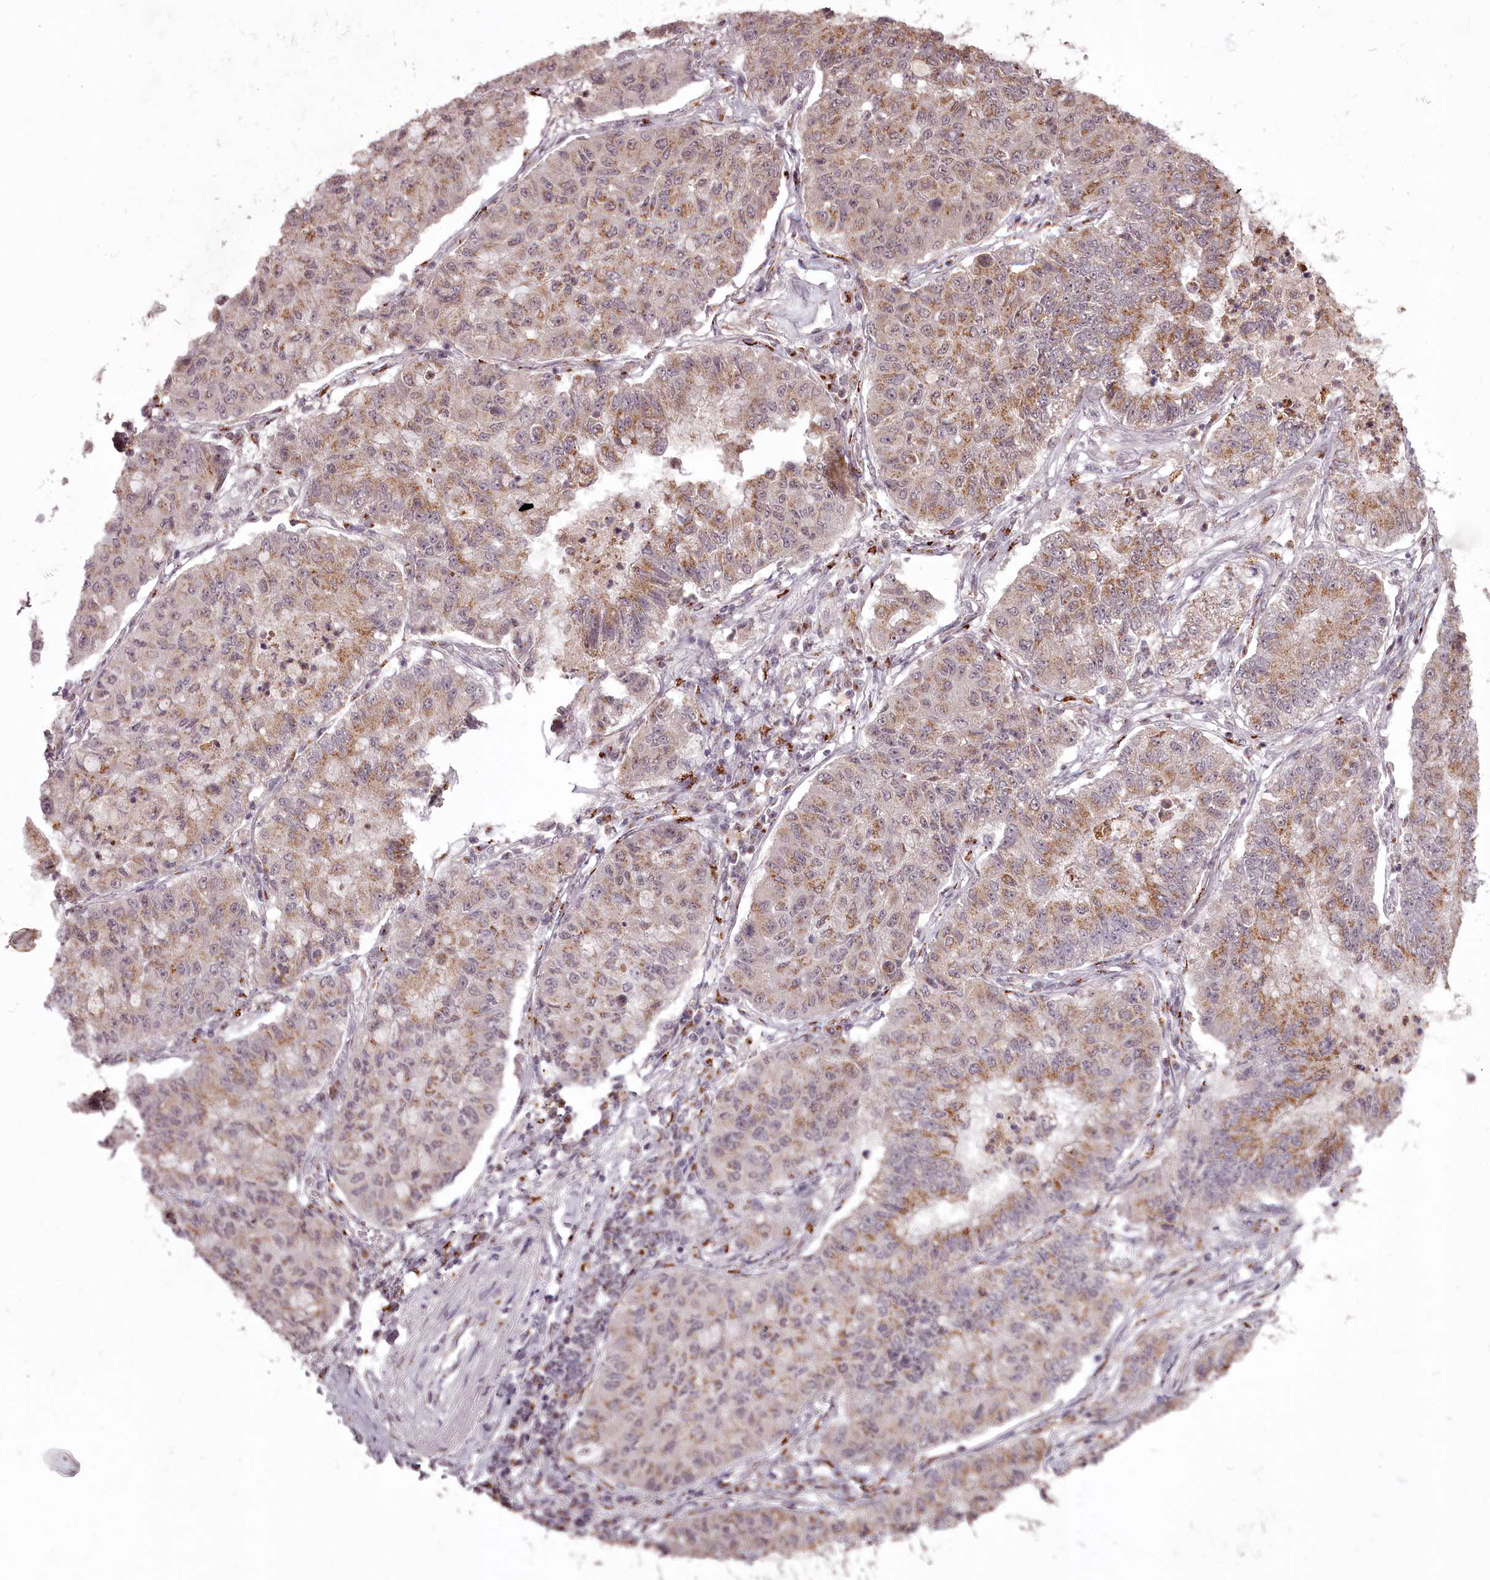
{"staining": {"intensity": "moderate", "quantity": "25%-75%", "location": "nuclear"}, "tissue": "lung cancer", "cell_type": "Tumor cells", "image_type": "cancer", "snomed": [{"axis": "morphology", "description": "Squamous cell carcinoma, NOS"}, {"axis": "topography", "description": "Lung"}], "caption": "Lung cancer stained with DAB (3,3'-diaminobenzidine) immunohistochemistry displays medium levels of moderate nuclear staining in about 25%-75% of tumor cells.", "gene": "CEP83", "patient": {"sex": "male", "age": 74}}